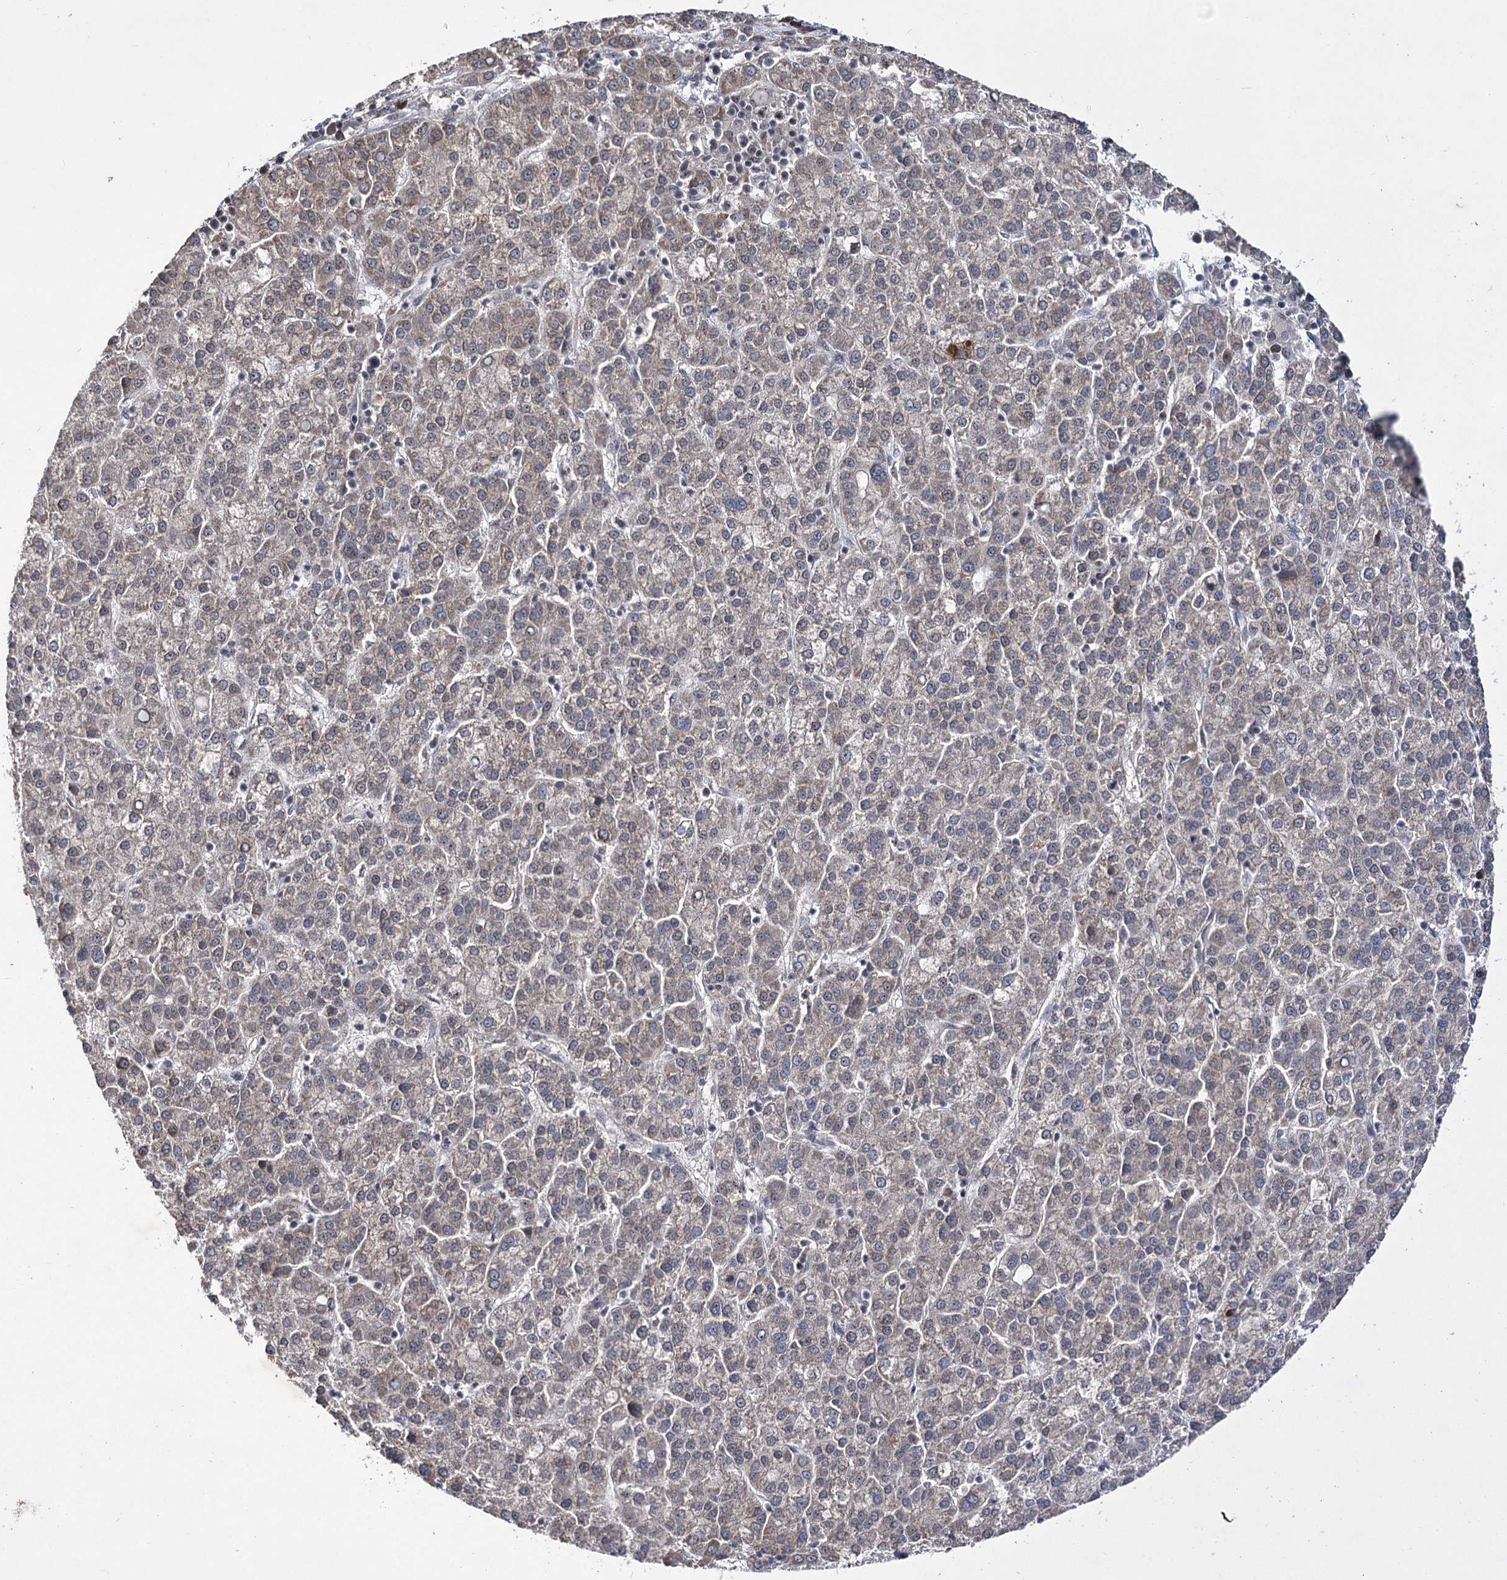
{"staining": {"intensity": "weak", "quantity": "25%-75%", "location": "cytoplasmic/membranous"}, "tissue": "liver cancer", "cell_type": "Tumor cells", "image_type": "cancer", "snomed": [{"axis": "morphology", "description": "Carcinoma, Hepatocellular, NOS"}, {"axis": "topography", "description": "Liver"}], "caption": "Brown immunohistochemical staining in hepatocellular carcinoma (liver) exhibits weak cytoplasmic/membranous positivity in about 25%-75% of tumor cells. The staining was performed using DAB, with brown indicating positive protein expression. Nuclei are stained blue with hematoxylin.", "gene": "VGLL4", "patient": {"sex": "female", "age": 58}}